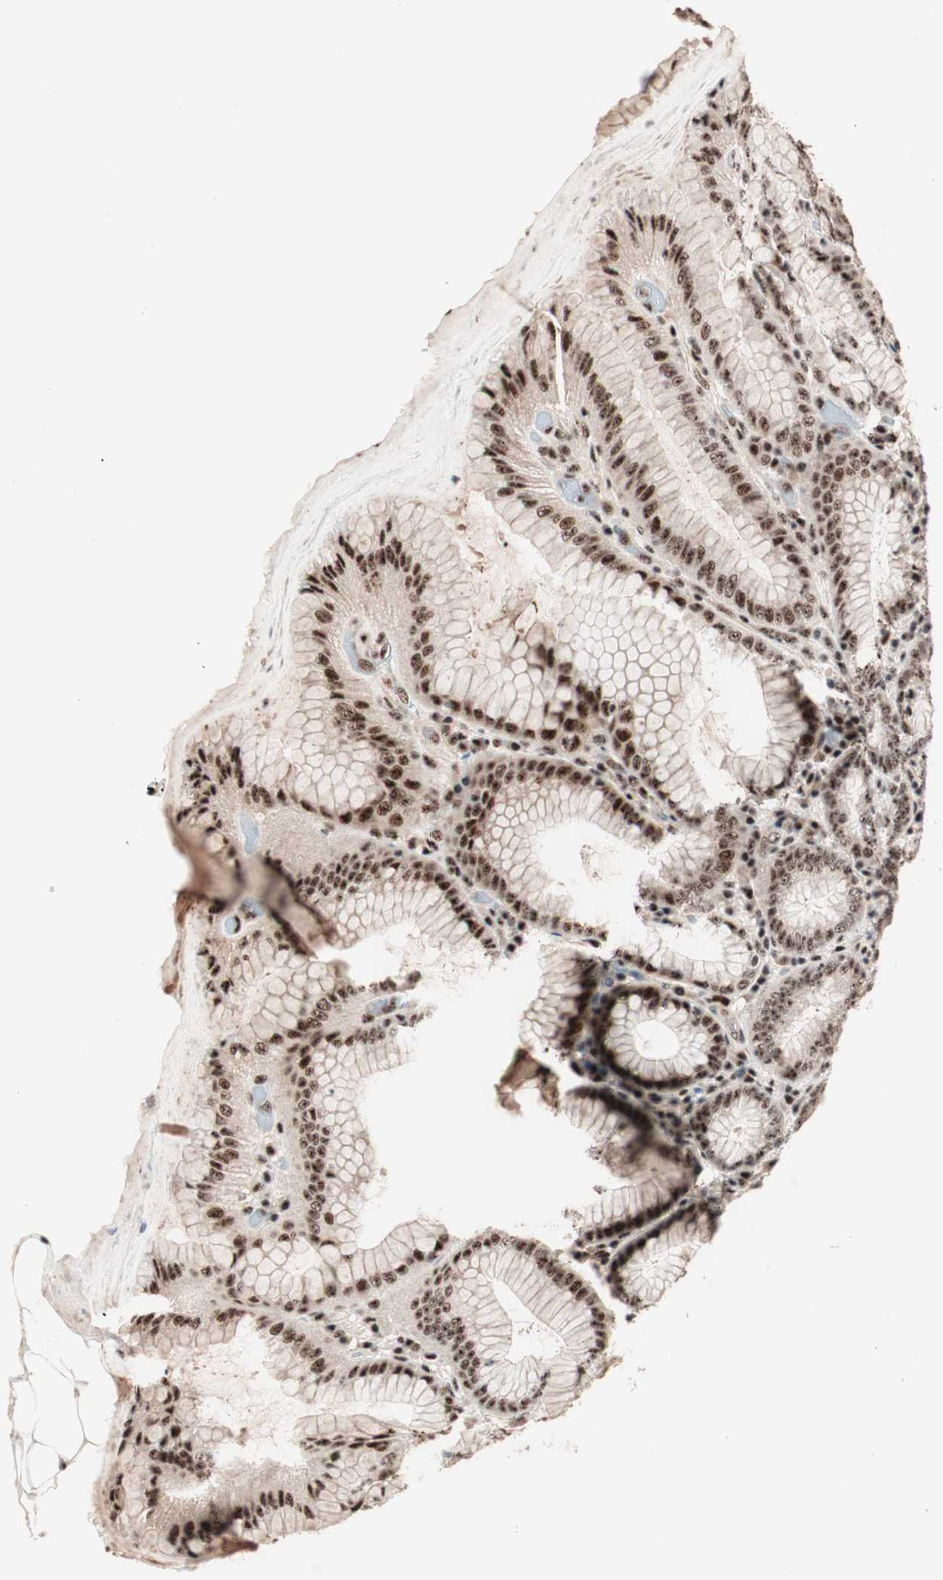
{"staining": {"intensity": "strong", "quantity": ">75%", "location": "cytoplasmic/membranous,nuclear"}, "tissue": "stomach", "cell_type": "Glandular cells", "image_type": "normal", "snomed": [{"axis": "morphology", "description": "Normal tissue, NOS"}, {"axis": "topography", "description": "Stomach, lower"}], "caption": "Immunohistochemical staining of normal stomach shows high levels of strong cytoplasmic/membranous,nuclear expression in approximately >75% of glandular cells. The staining was performed using DAB (3,3'-diaminobenzidine) to visualize the protein expression in brown, while the nuclei were stained in blue with hematoxylin (Magnification: 20x).", "gene": "NR5A2", "patient": {"sex": "female", "age": 76}}